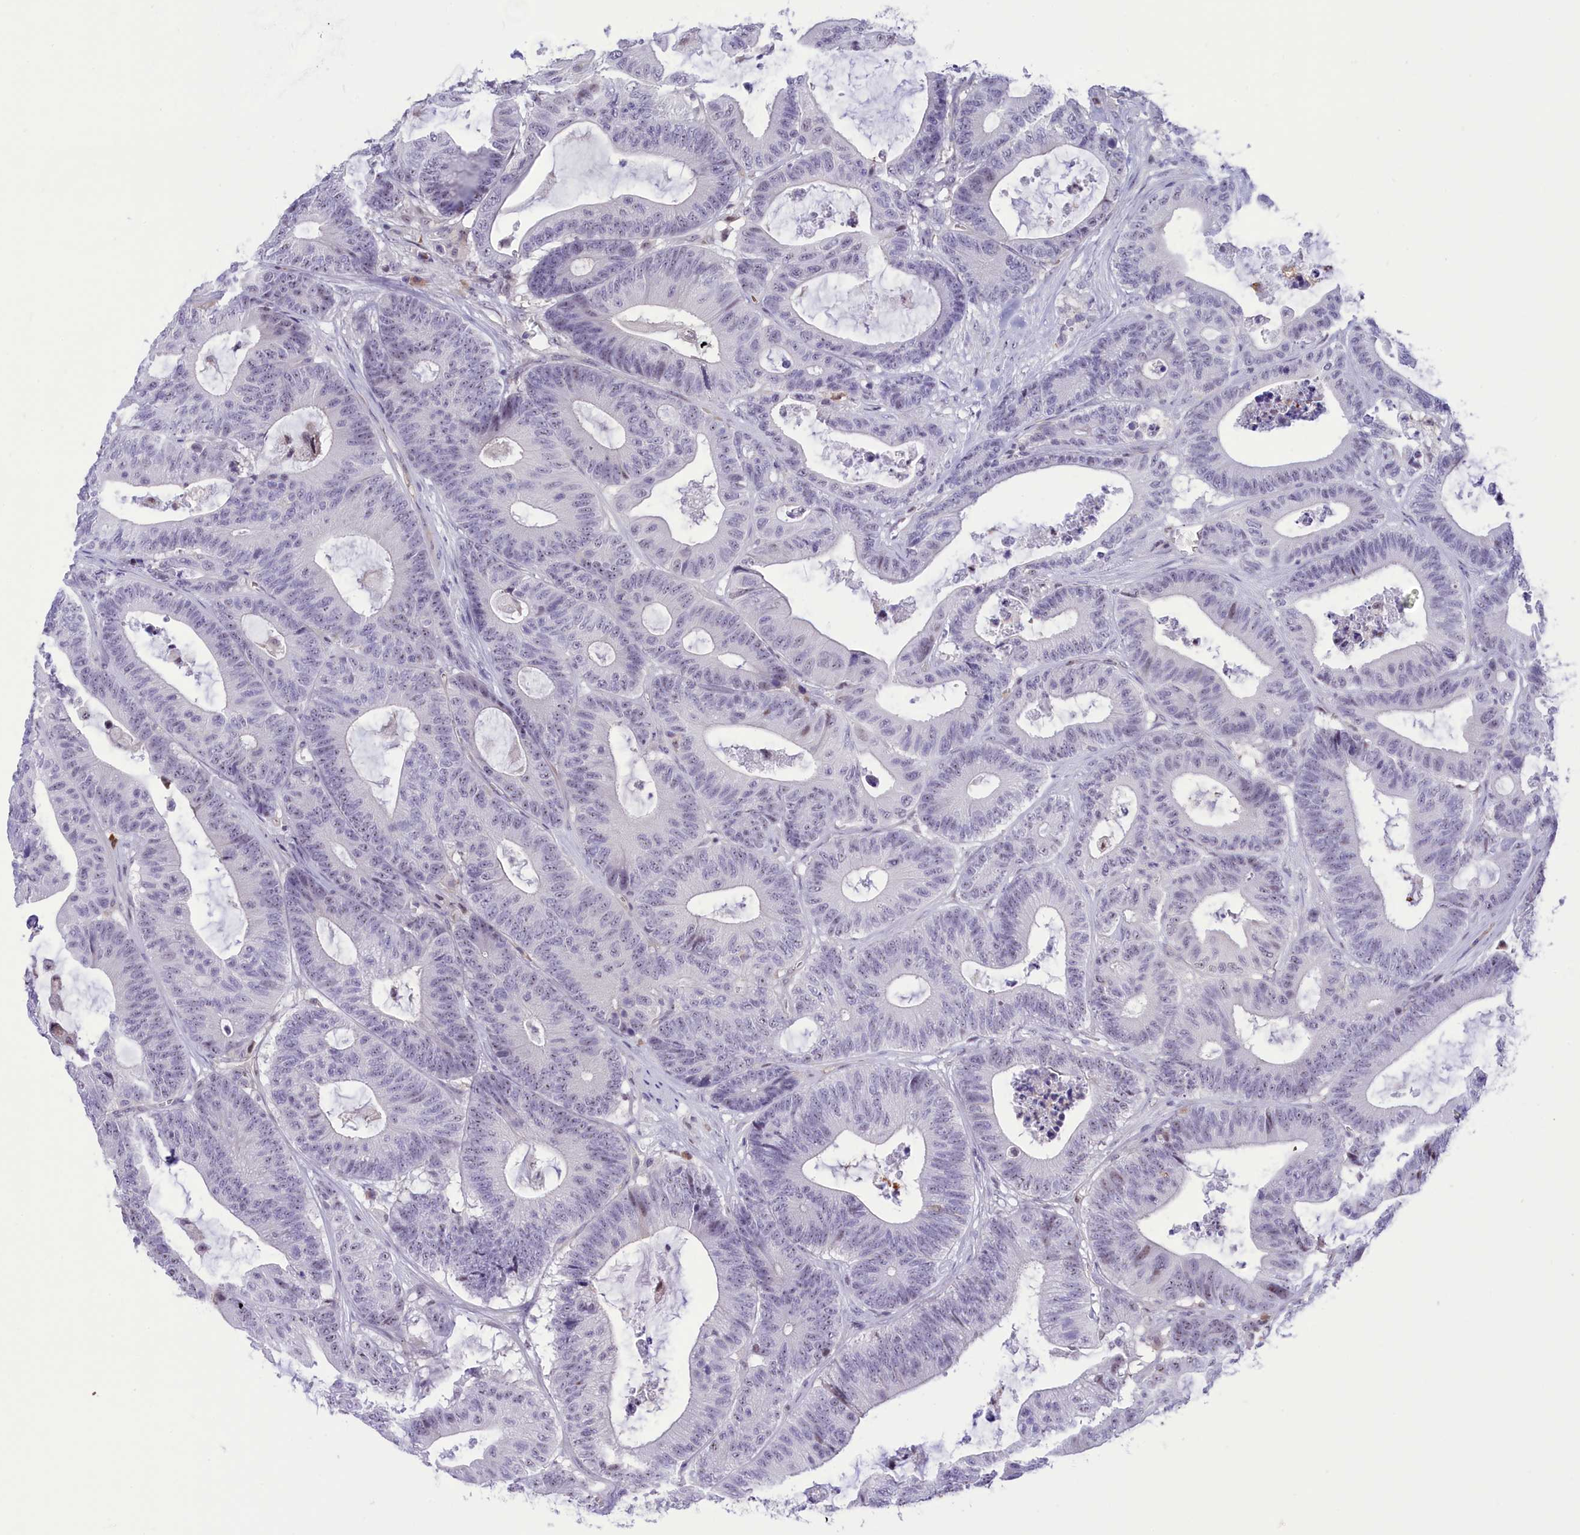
{"staining": {"intensity": "negative", "quantity": "none", "location": "none"}, "tissue": "colorectal cancer", "cell_type": "Tumor cells", "image_type": "cancer", "snomed": [{"axis": "morphology", "description": "Adenocarcinoma, NOS"}, {"axis": "topography", "description": "Colon"}], "caption": "The immunohistochemistry histopathology image has no significant staining in tumor cells of colorectal adenocarcinoma tissue.", "gene": "DCAF16", "patient": {"sex": "female", "age": 84}}